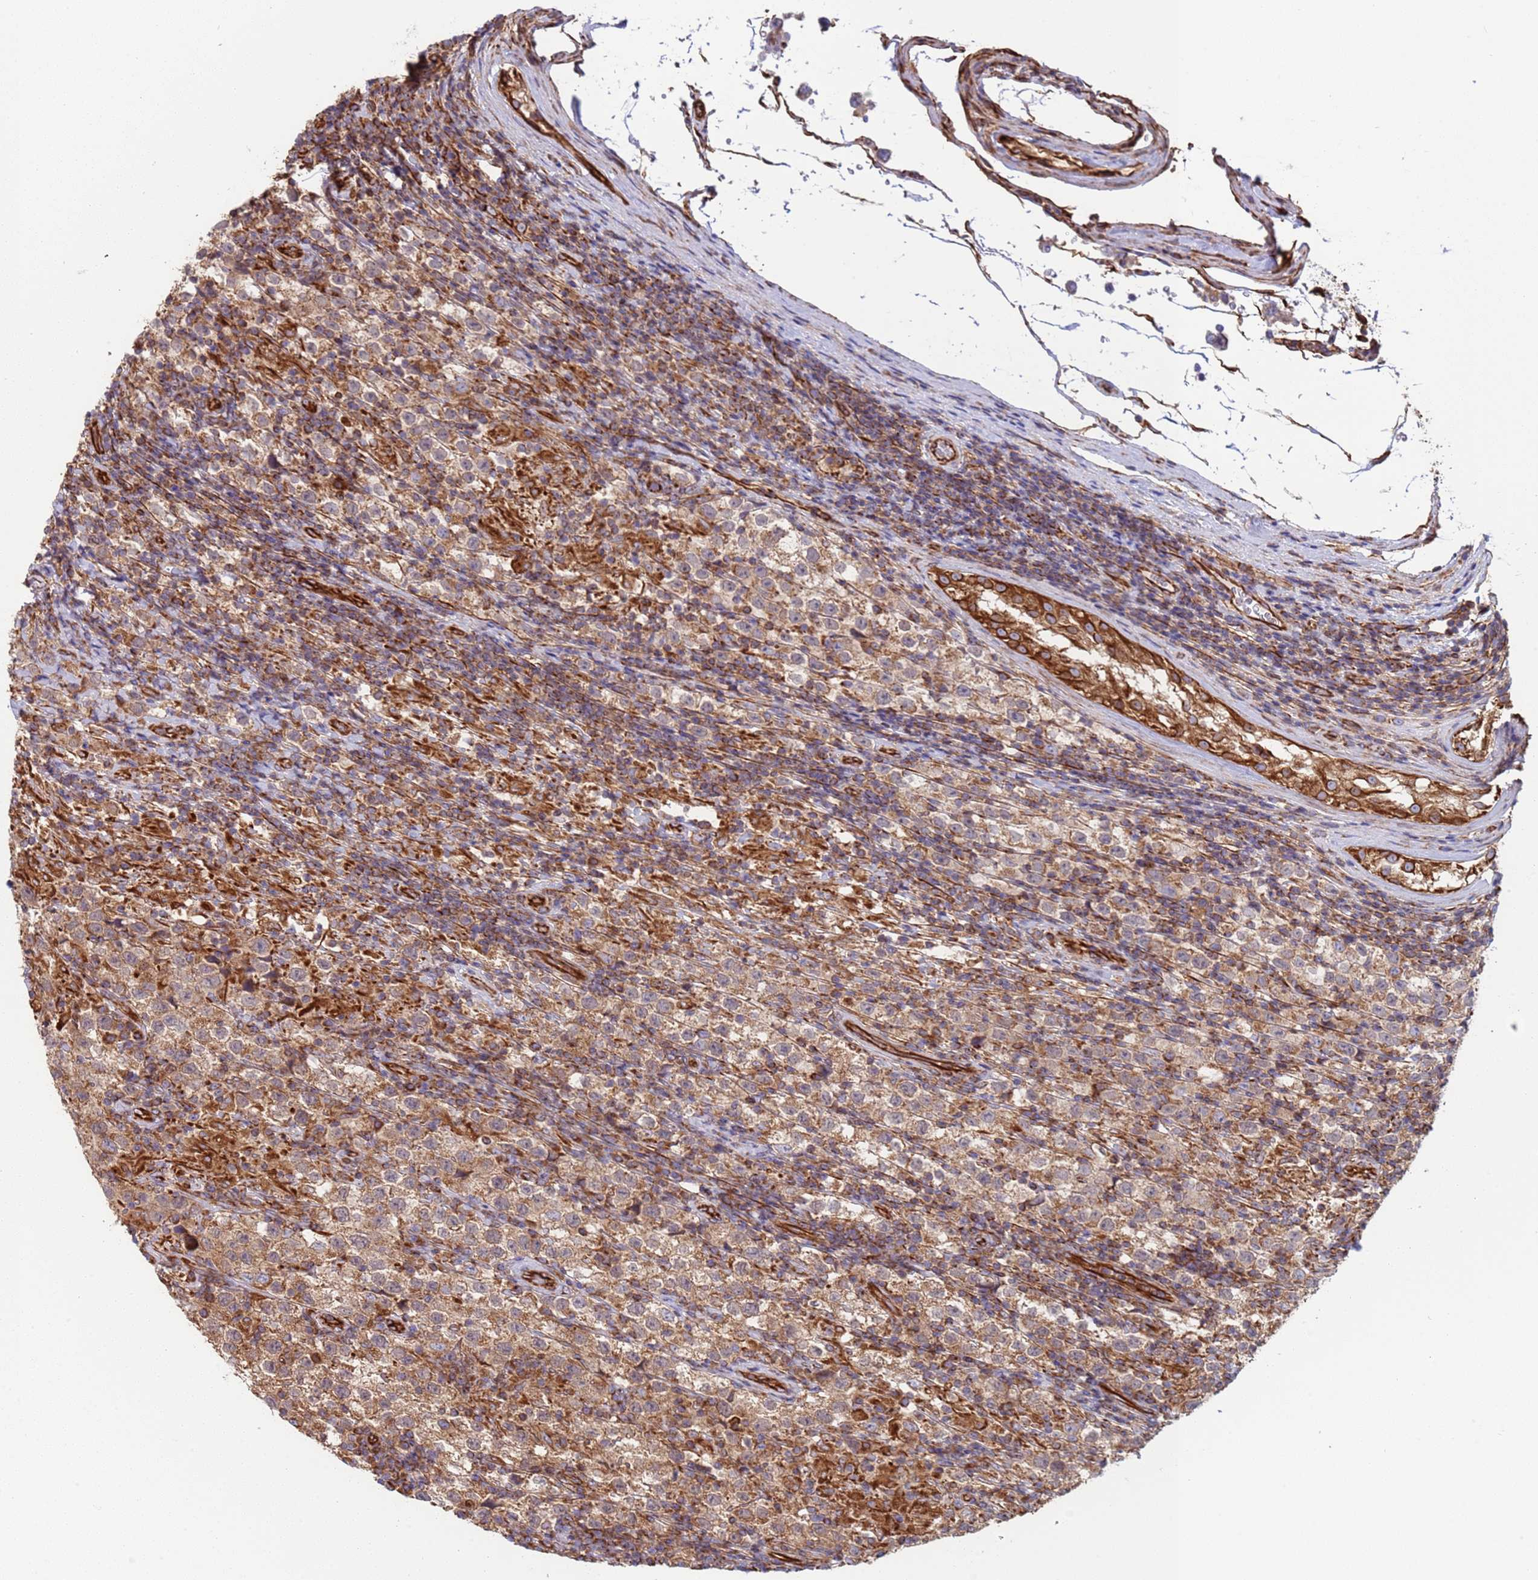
{"staining": {"intensity": "moderate", "quantity": ">75%", "location": "cytoplasmic/membranous"}, "tissue": "testis cancer", "cell_type": "Tumor cells", "image_type": "cancer", "snomed": [{"axis": "morphology", "description": "Seminoma, NOS"}, {"axis": "morphology", "description": "Carcinoma, Embryonal, NOS"}, {"axis": "topography", "description": "Testis"}], "caption": "DAB (3,3'-diaminobenzidine) immunohistochemical staining of human testis cancer shows moderate cytoplasmic/membranous protein staining in approximately >75% of tumor cells.", "gene": "NUDT12", "patient": {"sex": "male", "age": 41}}